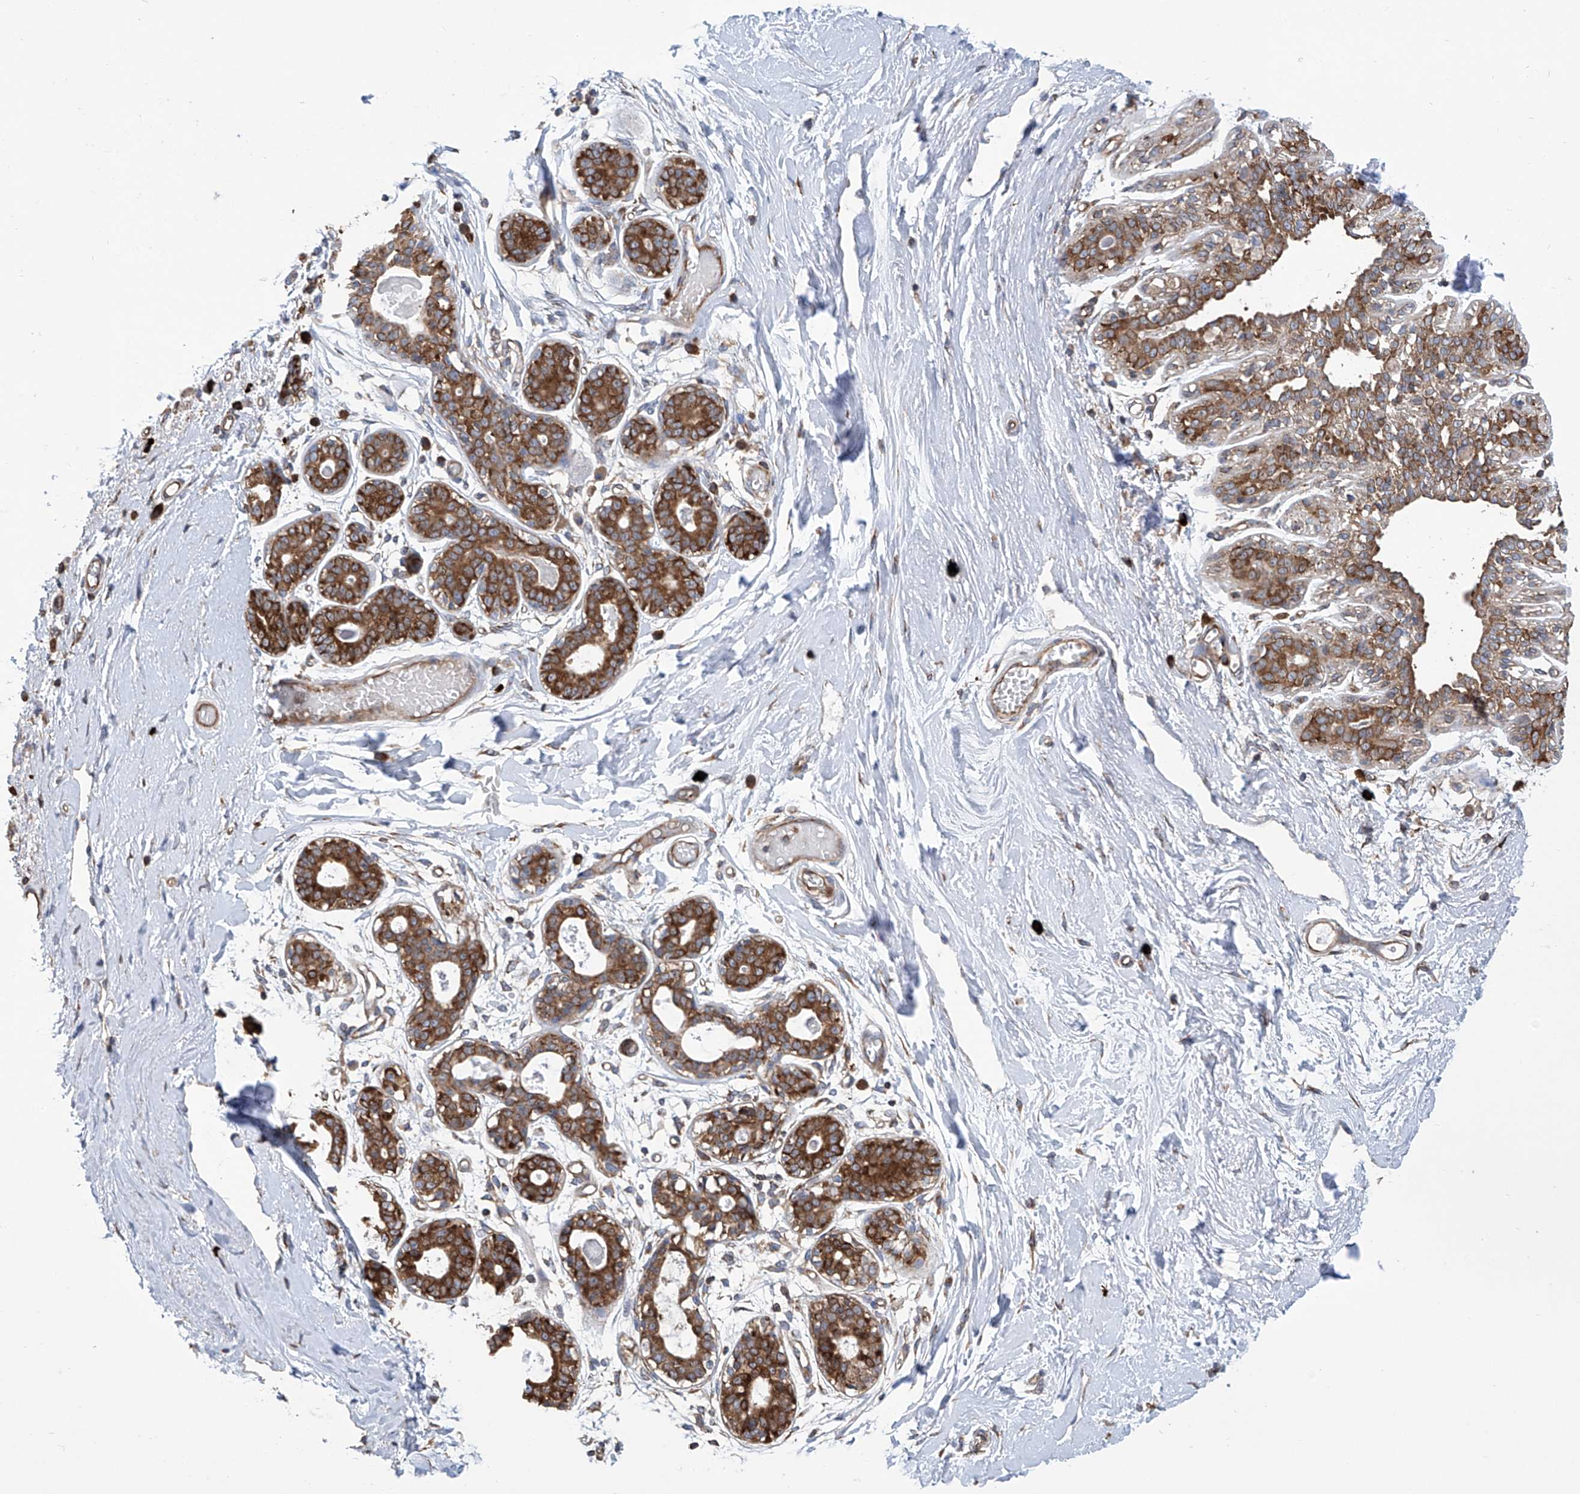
{"staining": {"intensity": "strong", "quantity": ">75%", "location": "cytoplasmic/membranous"}, "tissue": "breast", "cell_type": "Glandular cells", "image_type": "normal", "snomed": [{"axis": "morphology", "description": "Normal tissue, NOS"}, {"axis": "topography", "description": "Breast"}], "caption": "Protein expression analysis of unremarkable breast reveals strong cytoplasmic/membranous expression in about >75% of glandular cells.", "gene": "SENP2", "patient": {"sex": "female", "age": 45}}